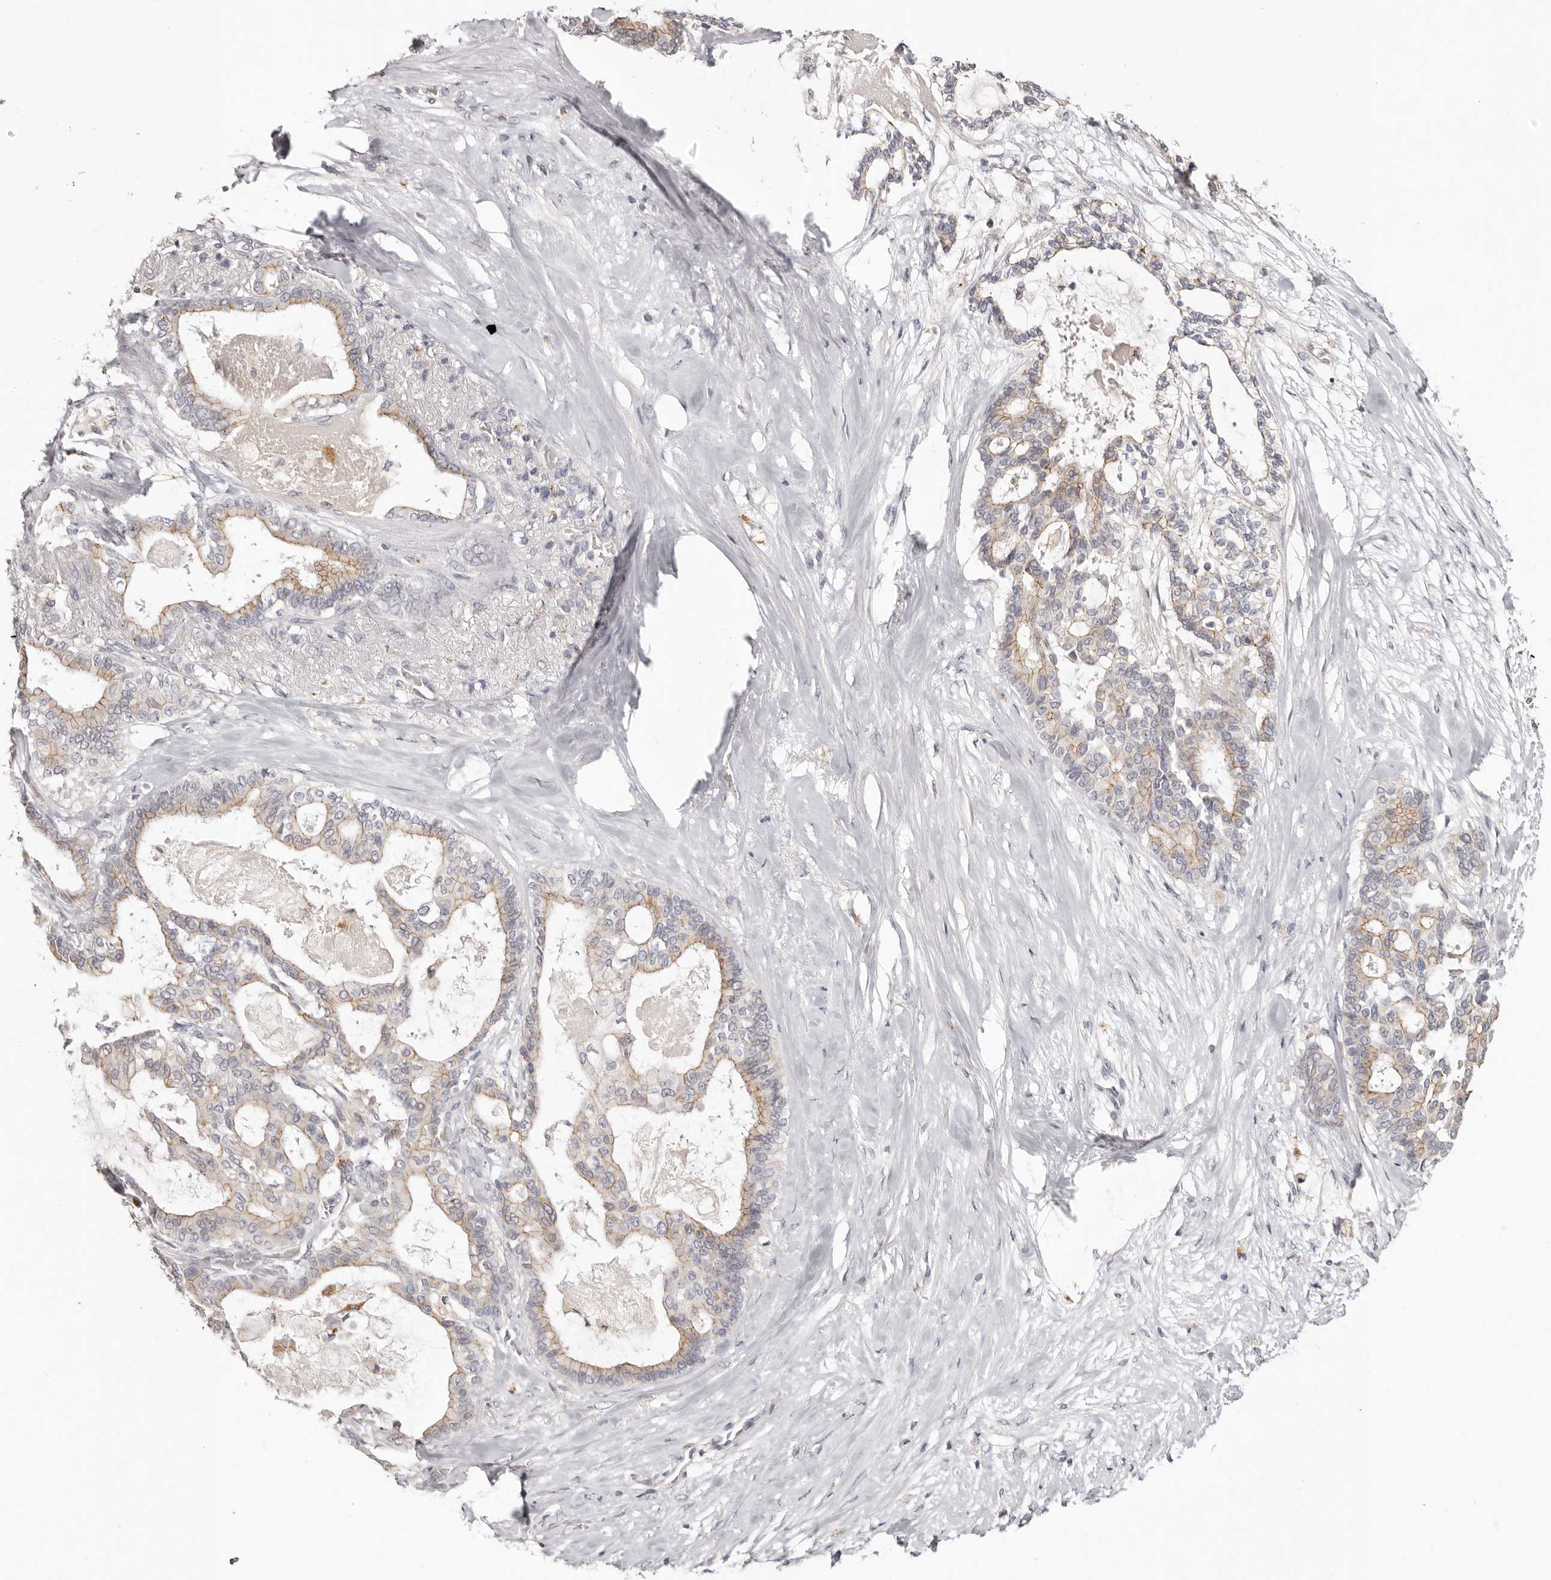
{"staining": {"intensity": "moderate", "quantity": ">75%", "location": "cytoplasmic/membranous"}, "tissue": "pancreatic cancer", "cell_type": "Tumor cells", "image_type": "cancer", "snomed": [{"axis": "morphology", "description": "Adenocarcinoma, NOS"}, {"axis": "topography", "description": "Pancreas"}], "caption": "This photomicrograph reveals pancreatic adenocarcinoma stained with IHC to label a protein in brown. The cytoplasmic/membranous of tumor cells show moderate positivity for the protein. Nuclei are counter-stained blue.", "gene": "PCDHB6", "patient": {"sex": "male", "age": 63}}